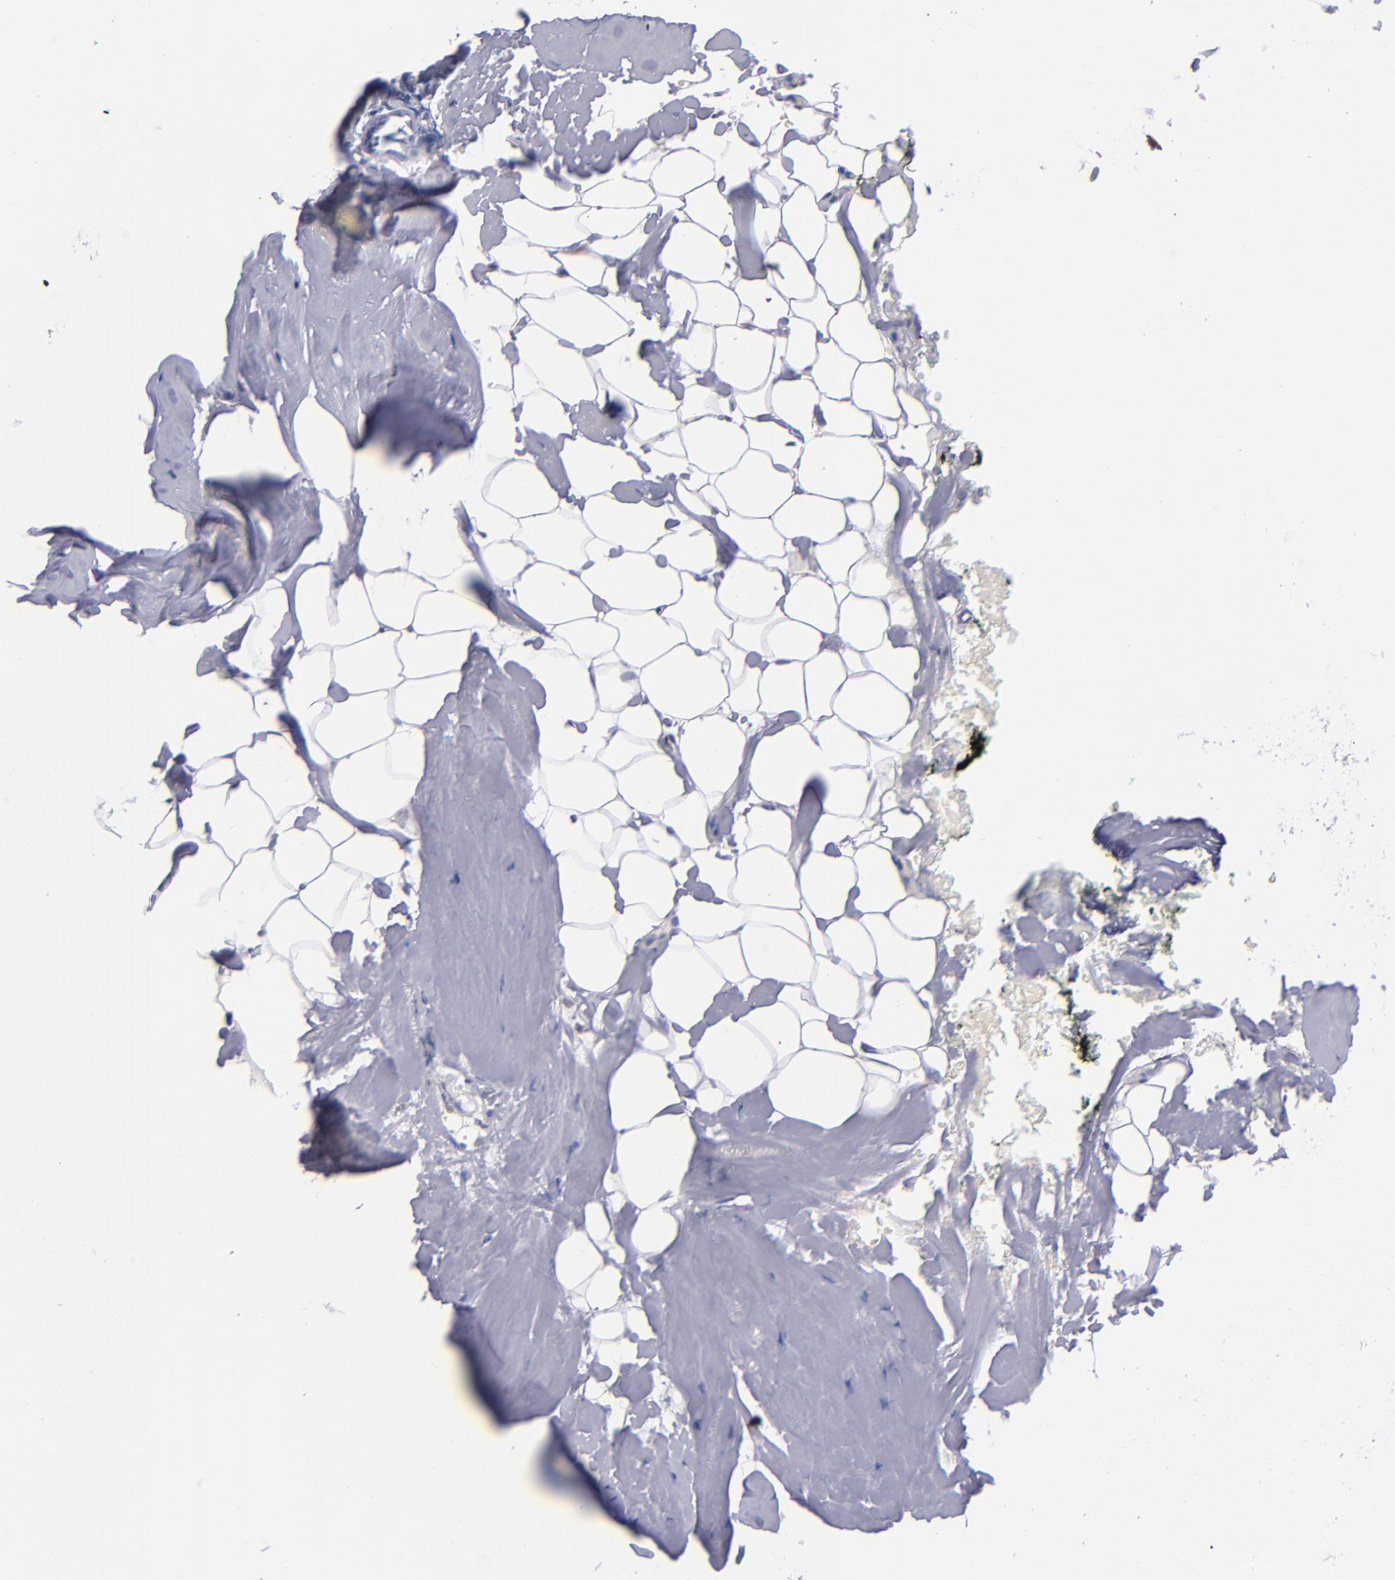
{"staining": {"intensity": "negative", "quantity": "none", "location": "none"}, "tissue": "breast", "cell_type": "Adipocytes", "image_type": "normal", "snomed": [{"axis": "morphology", "description": "Normal tissue, NOS"}, {"axis": "topography", "description": "Breast"}, {"axis": "topography", "description": "Soft tissue"}], "caption": "Human breast stained for a protein using immunohistochemistry reveals no staining in adipocytes.", "gene": "IFI16", "patient": {"sex": "female", "age": 75}}